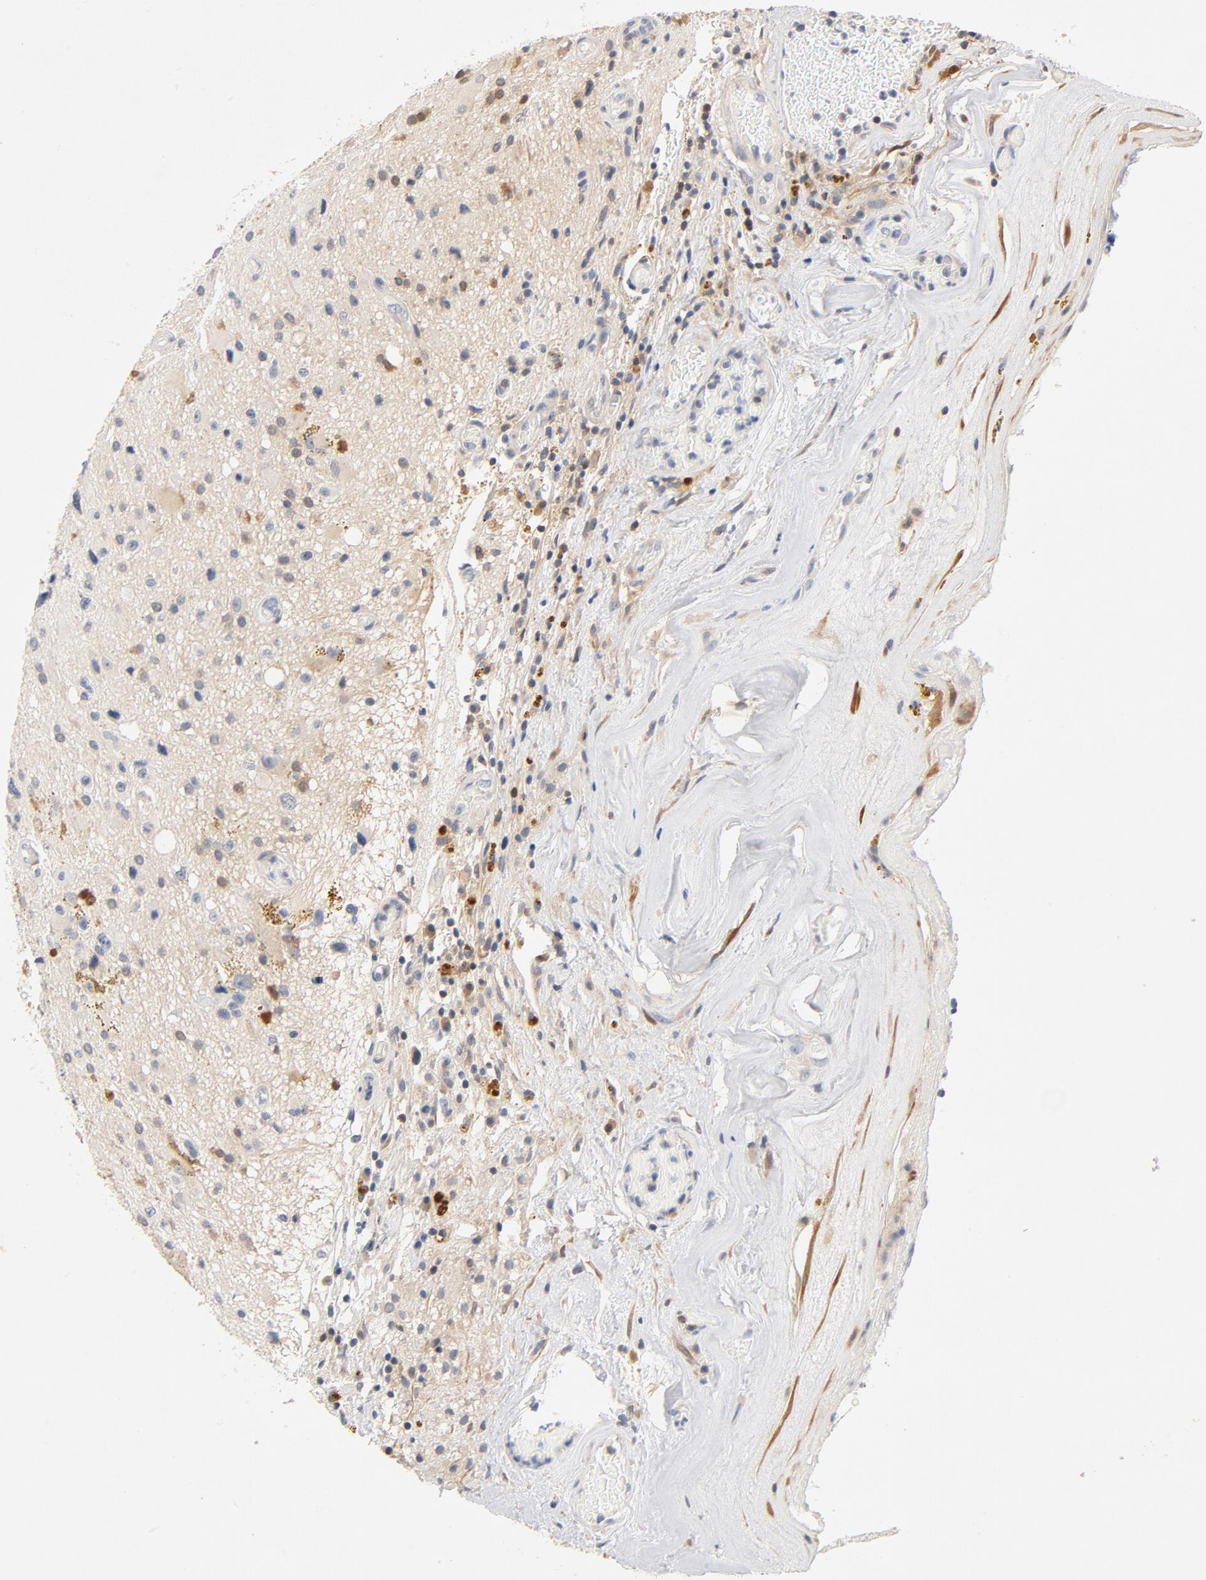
{"staining": {"intensity": "weak", "quantity": "25%-75%", "location": "cytoplasmic/membranous"}, "tissue": "glioma", "cell_type": "Tumor cells", "image_type": "cancer", "snomed": [{"axis": "morphology", "description": "Glioma, malignant, Low grade"}, {"axis": "topography", "description": "Brain"}], "caption": "High-magnification brightfield microscopy of malignant glioma (low-grade) stained with DAB (brown) and counterstained with hematoxylin (blue). tumor cells exhibit weak cytoplasmic/membranous staining is present in about25%-75% of cells.", "gene": "STAT1", "patient": {"sex": "male", "age": 58}}